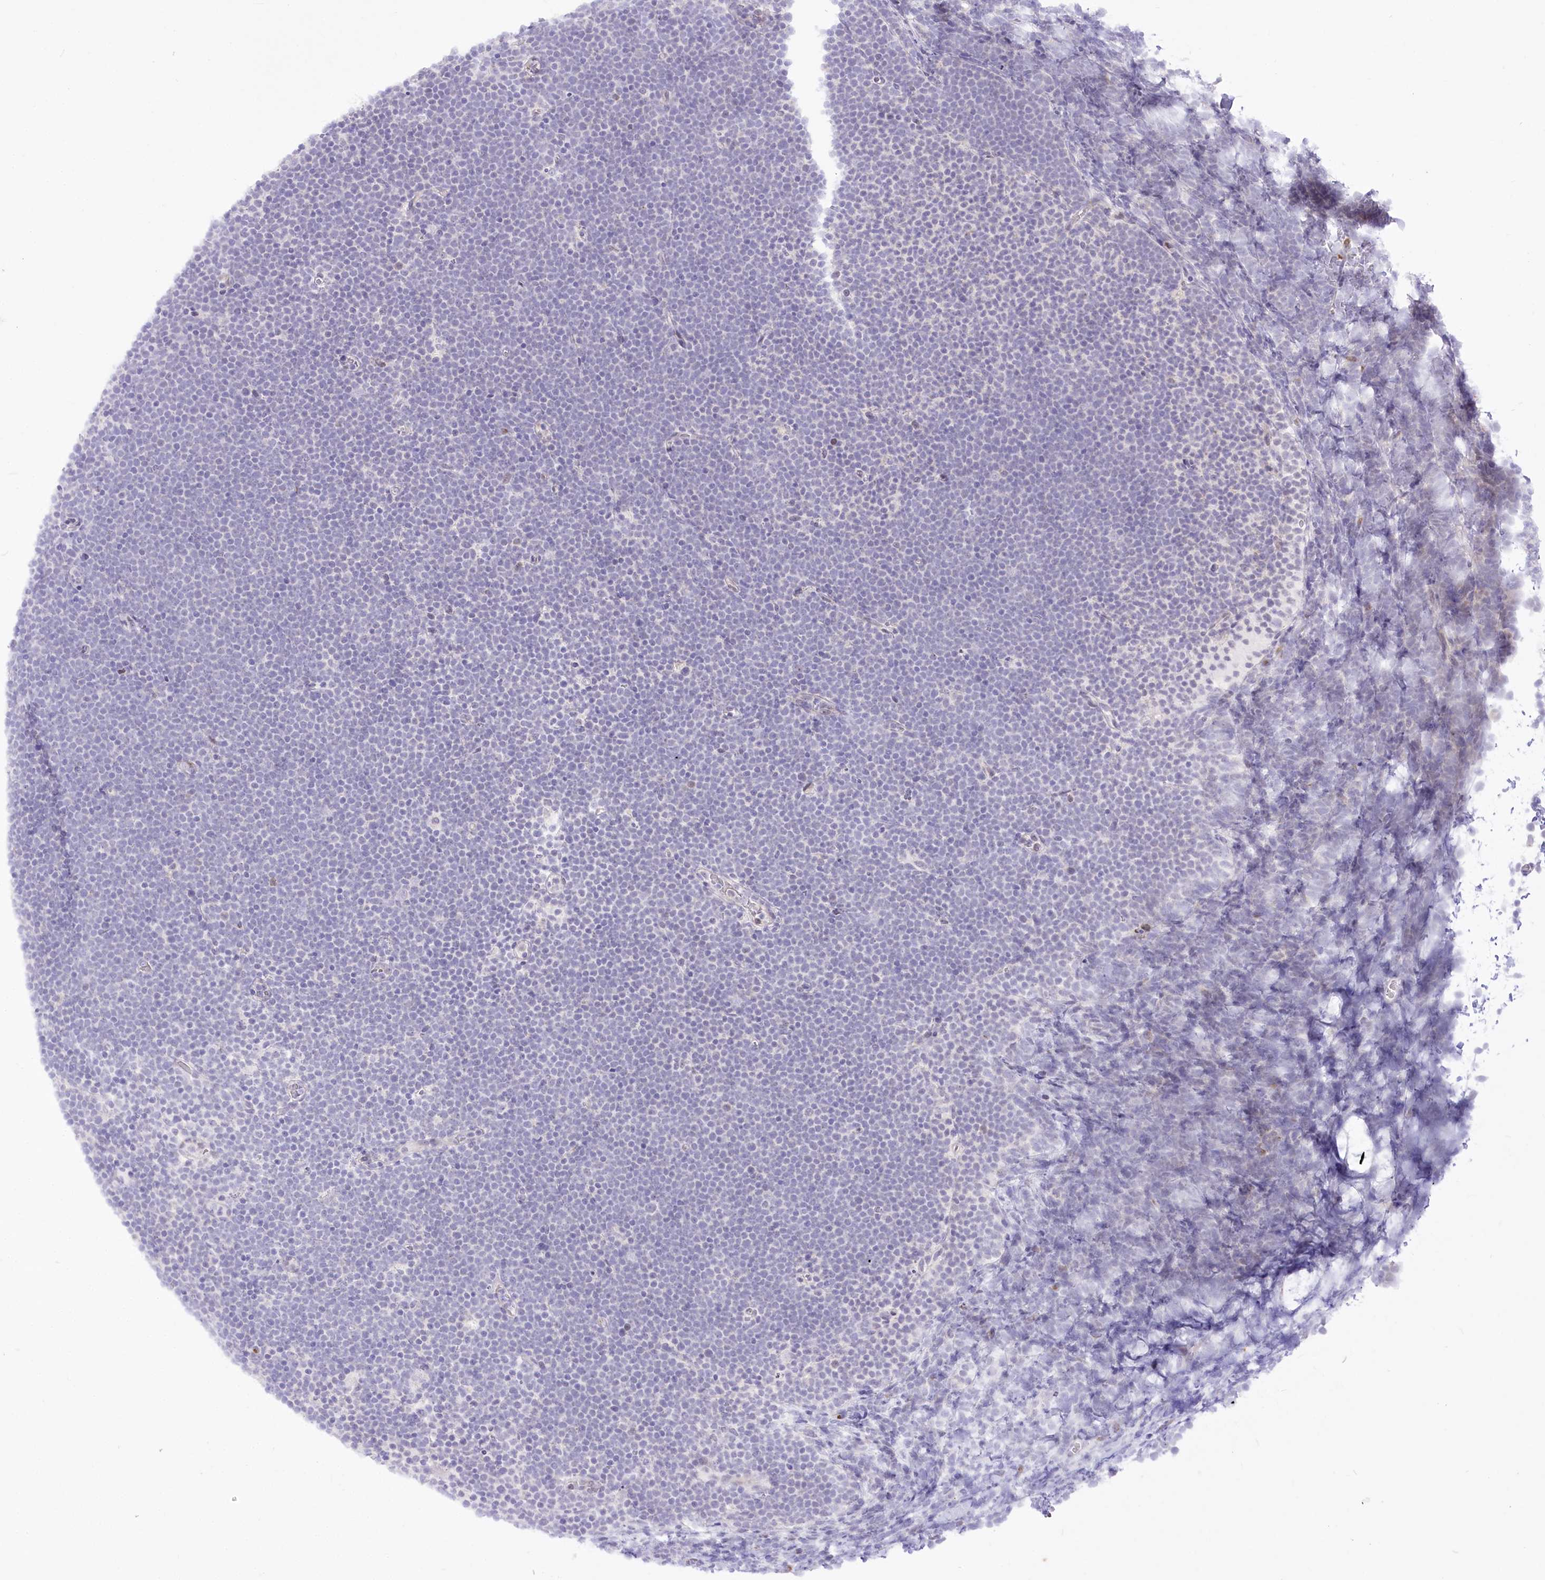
{"staining": {"intensity": "negative", "quantity": "none", "location": "none"}, "tissue": "lymphoma", "cell_type": "Tumor cells", "image_type": "cancer", "snomed": [{"axis": "morphology", "description": "Malignant lymphoma, non-Hodgkin's type, High grade"}, {"axis": "topography", "description": "Lymph node"}], "caption": "This is an IHC image of human lymphoma. There is no positivity in tumor cells.", "gene": "BEND7", "patient": {"sex": "male", "age": 13}}